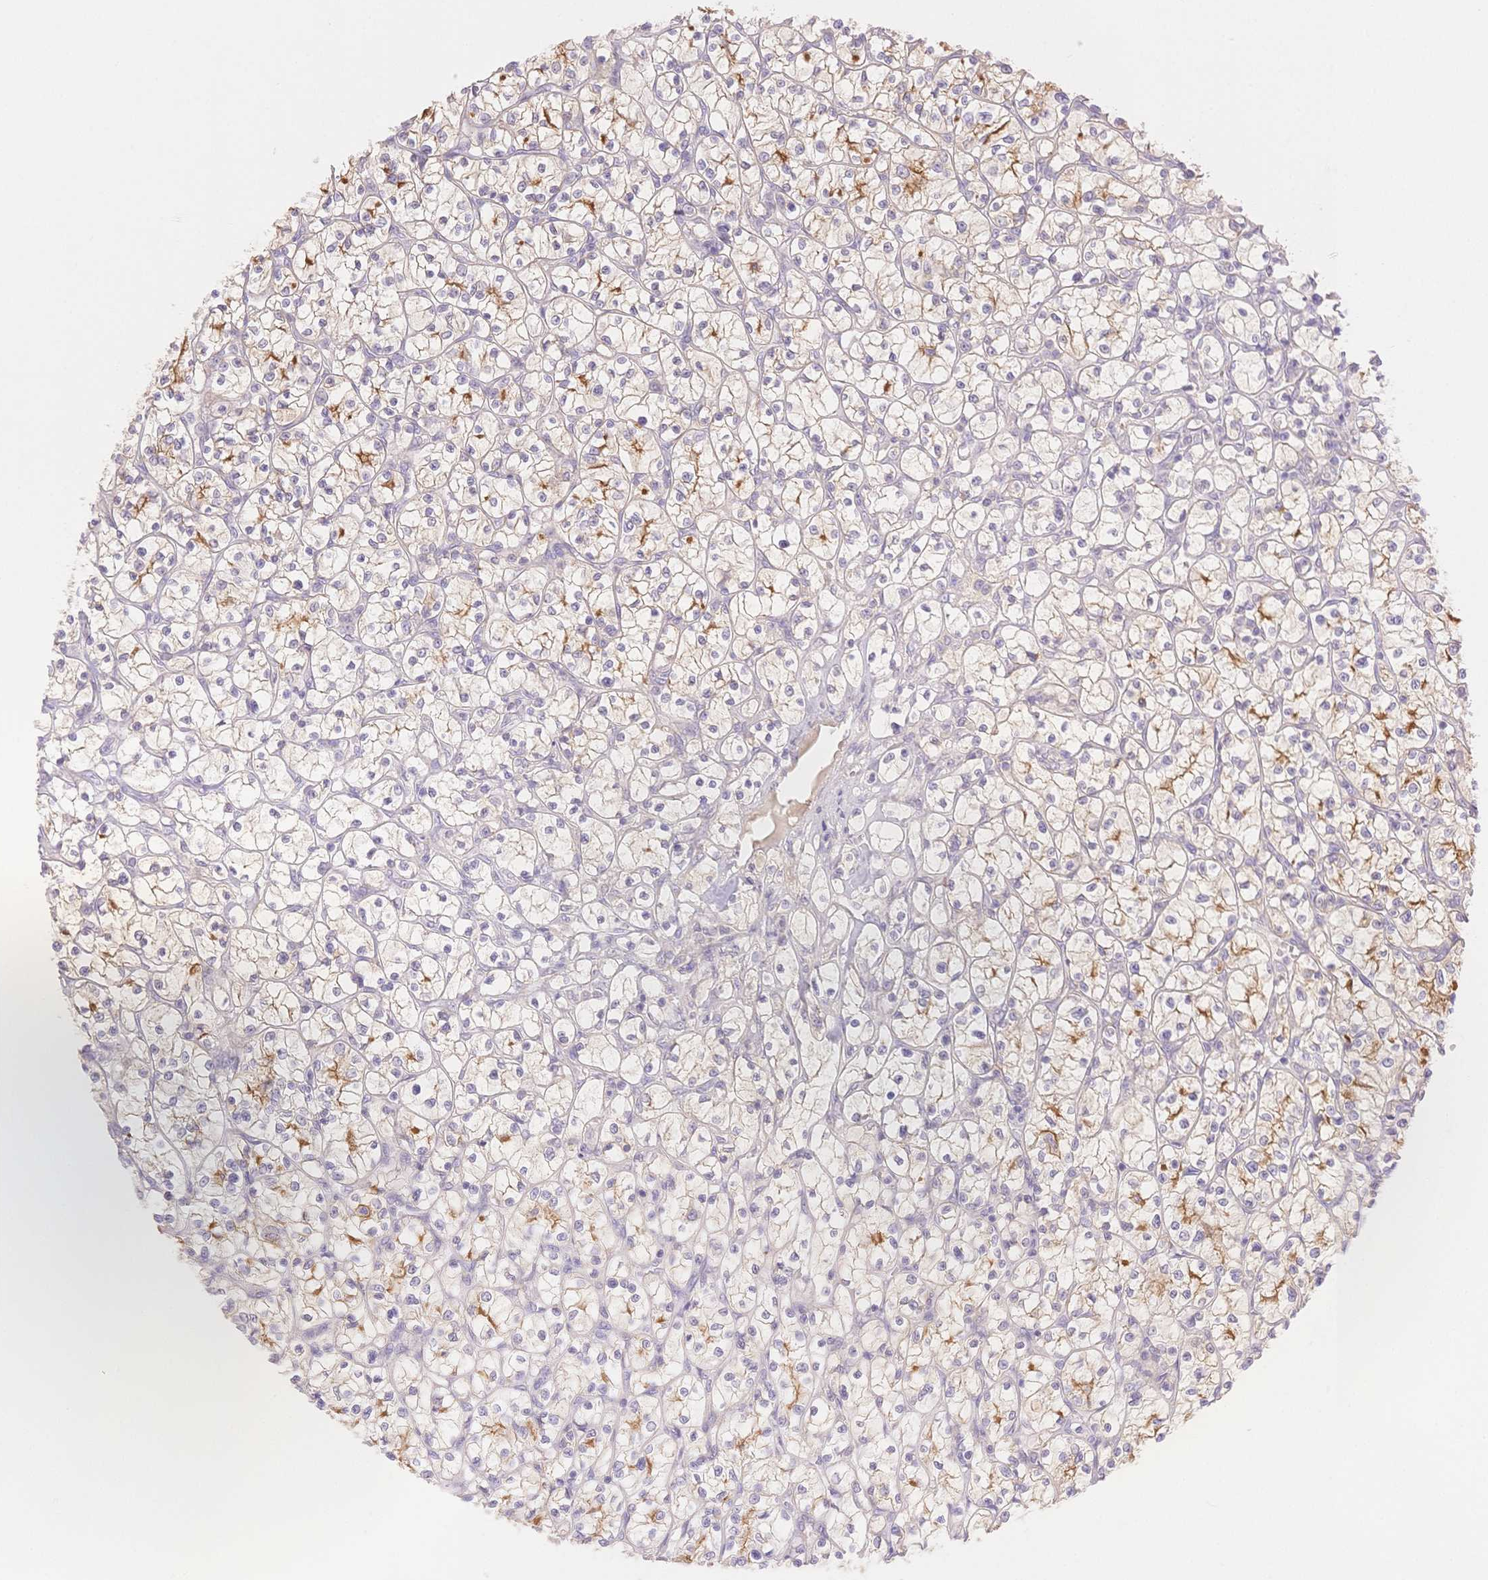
{"staining": {"intensity": "moderate", "quantity": "25%-75%", "location": "cytoplasmic/membranous"}, "tissue": "renal cancer", "cell_type": "Tumor cells", "image_type": "cancer", "snomed": [{"axis": "morphology", "description": "Adenocarcinoma, NOS"}, {"axis": "topography", "description": "Kidney"}], "caption": "IHC of renal cancer (adenocarcinoma) demonstrates medium levels of moderate cytoplasmic/membranous staining in approximately 25%-75% of tumor cells.", "gene": "WDR54", "patient": {"sex": "female", "age": 64}}